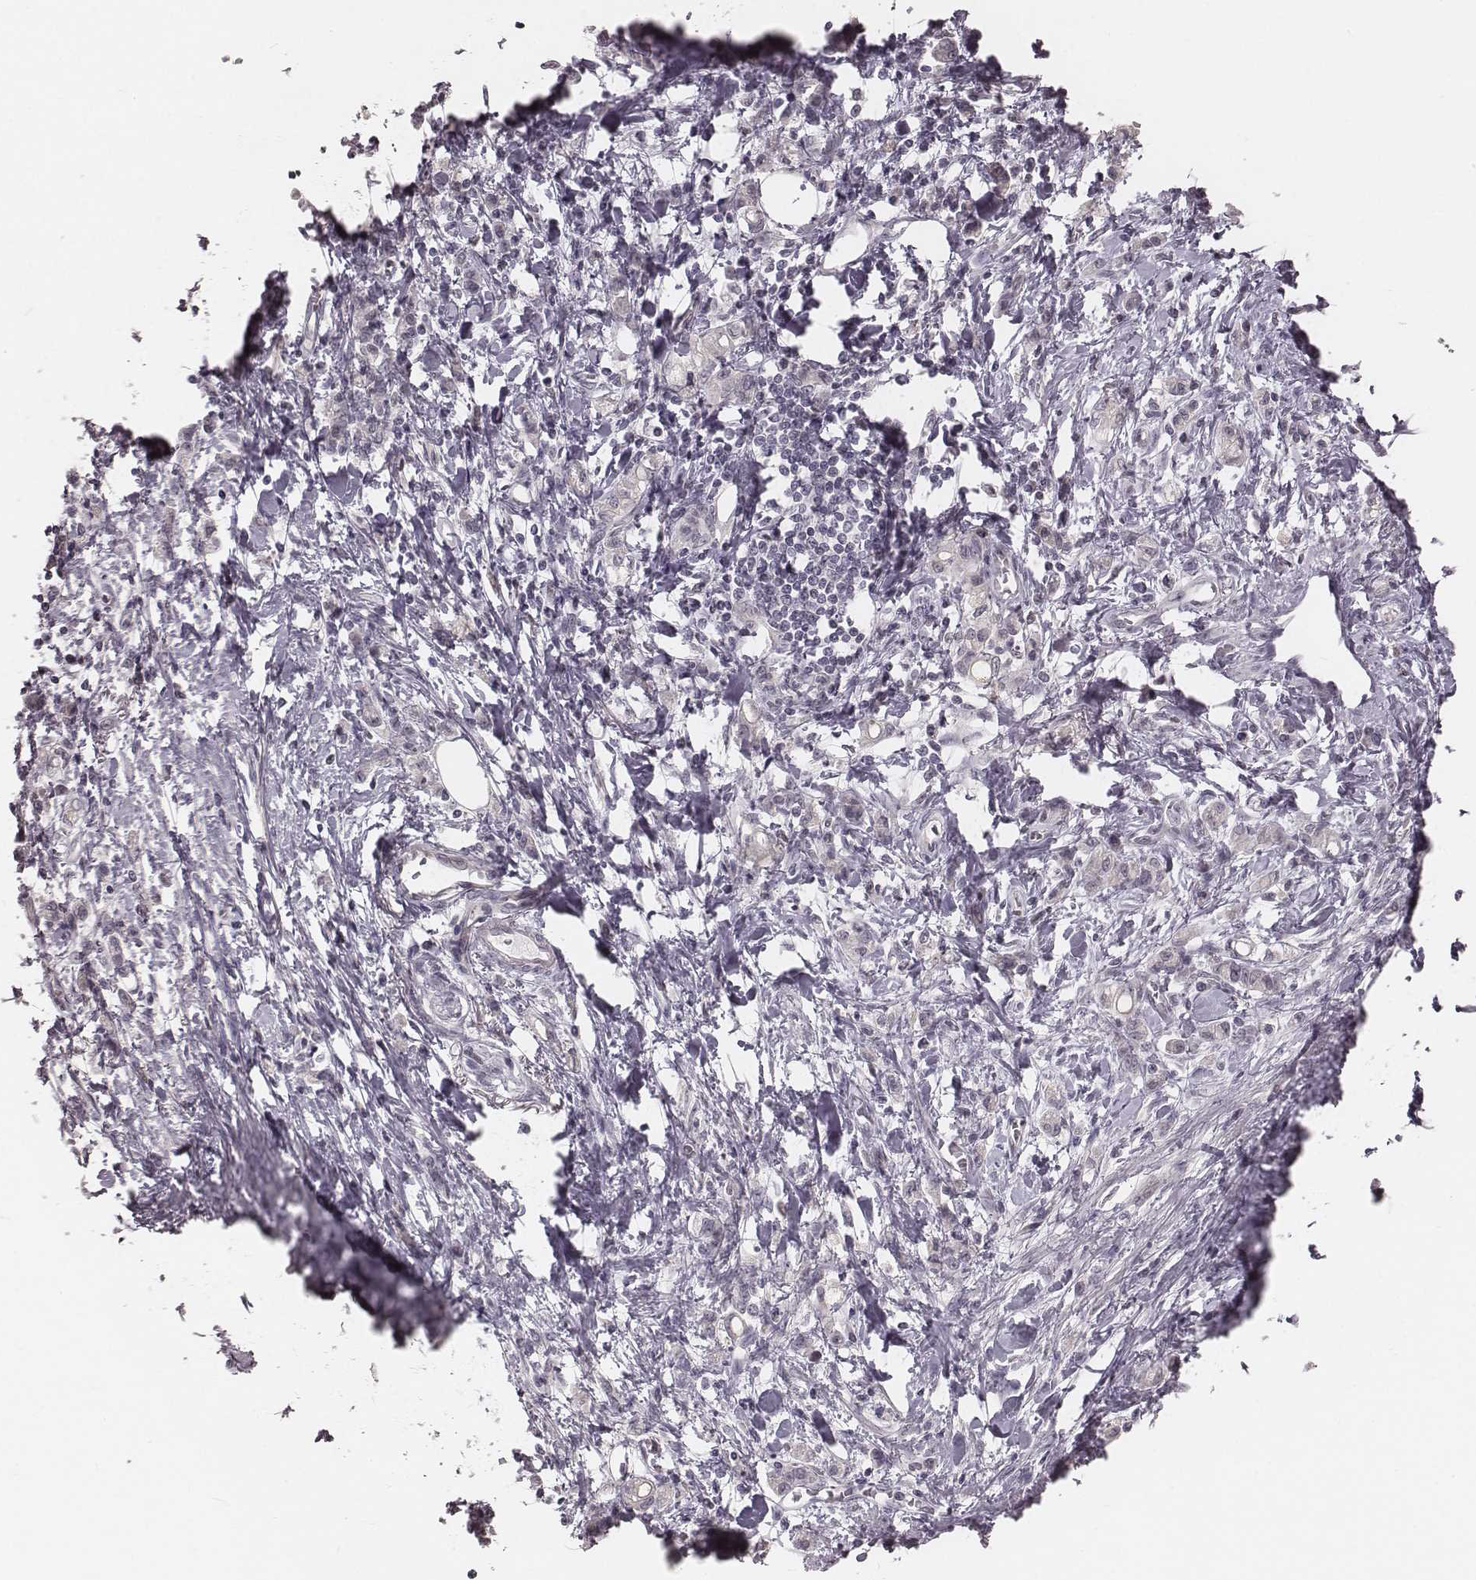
{"staining": {"intensity": "negative", "quantity": "none", "location": "none"}, "tissue": "stomach cancer", "cell_type": "Tumor cells", "image_type": "cancer", "snomed": [{"axis": "morphology", "description": "Adenocarcinoma, NOS"}, {"axis": "topography", "description": "Stomach"}], "caption": "Immunohistochemistry (IHC) histopathology image of neoplastic tissue: human stomach cancer (adenocarcinoma) stained with DAB (3,3'-diaminobenzidine) shows no significant protein positivity in tumor cells.", "gene": "IQCG", "patient": {"sex": "male", "age": 77}}